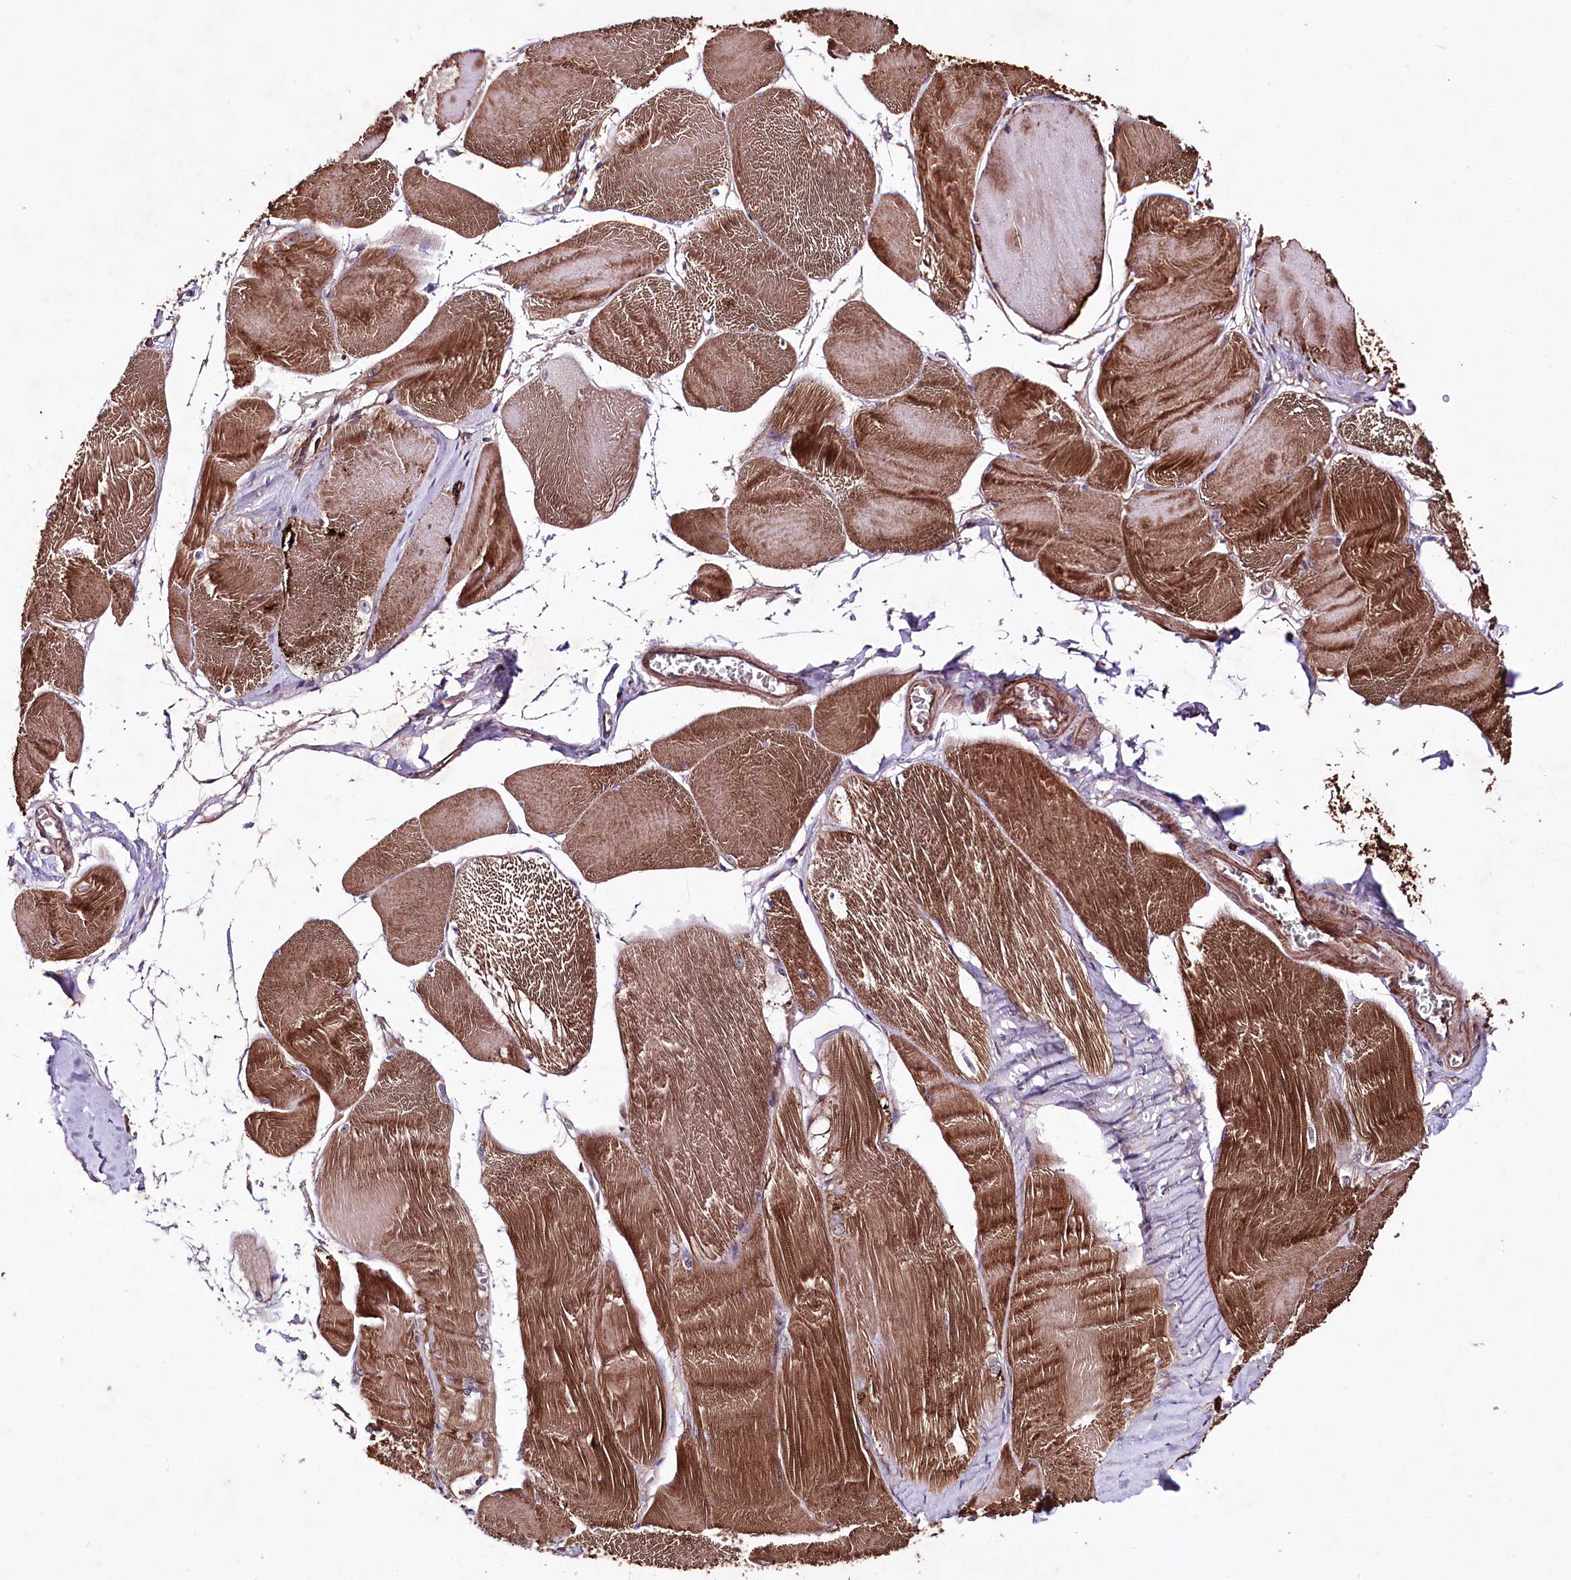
{"staining": {"intensity": "strong", "quantity": ">75%", "location": "cytoplasmic/membranous"}, "tissue": "skeletal muscle", "cell_type": "Myocytes", "image_type": "normal", "snomed": [{"axis": "morphology", "description": "Normal tissue, NOS"}, {"axis": "morphology", "description": "Basal cell carcinoma"}, {"axis": "topography", "description": "Skeletal muscle"}], "caption": "Brown immunohistochemical staining in benign skeletal muscle reveals strong cytoplasmic/membranous expression in approximately >75% of myocytes. (IHC, brightfield microscopy, high magnification).", "gene": "WWC1", "patient": {"sex": "female", "age": 64}}